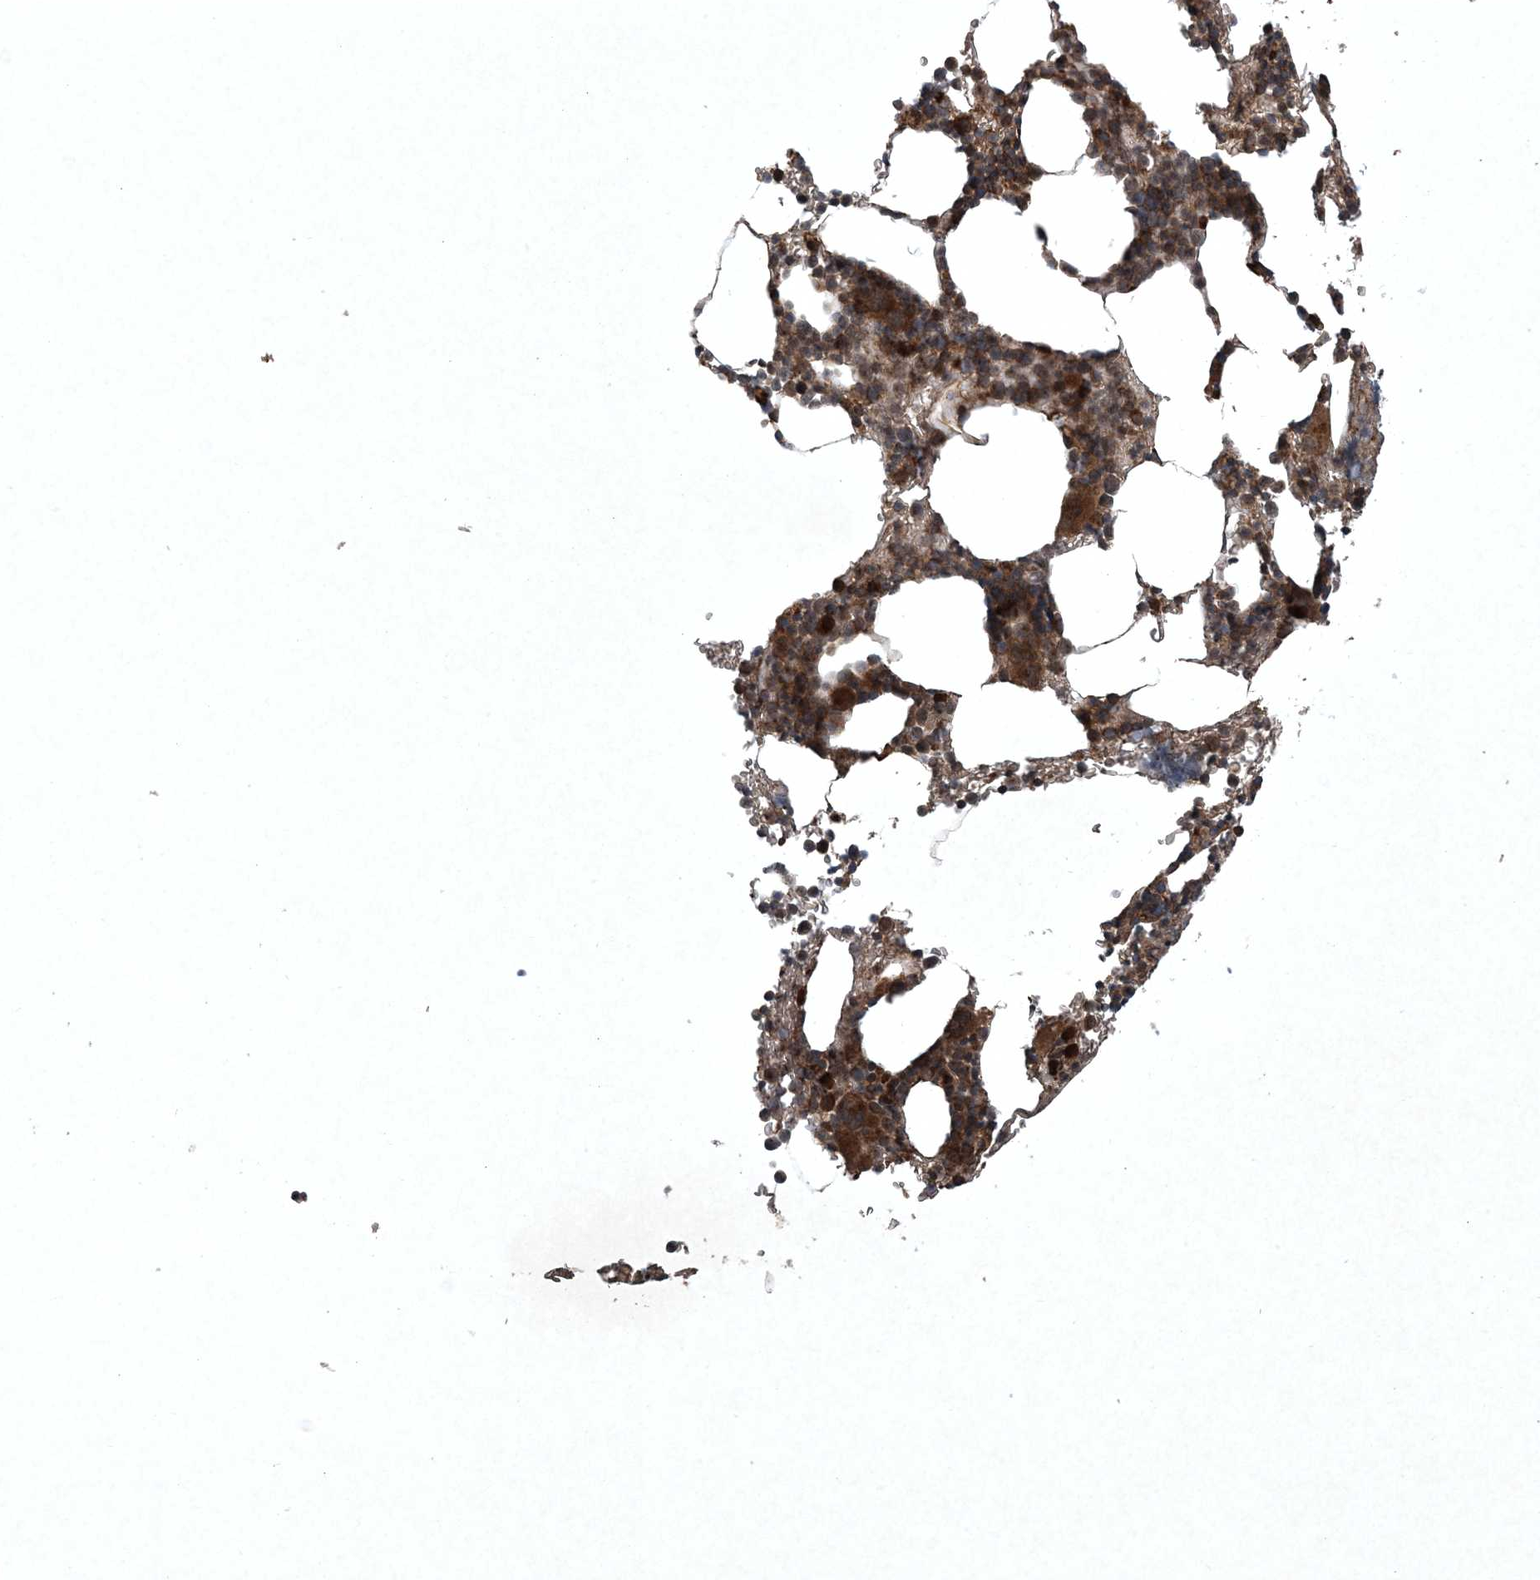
{"staining": {"intensity": "strong", "quantity": ">75%", "location": "cytoplasmic/membranous"}, "tissue": "bone marrow", "cell_type": "Hematopoietic cells", "image_type": "normal", "snomed": [{"axis": "morphology", "description": "Normal tissue, NOS"}, {"axis": "topography", "description": "Bone marrow"}], "caption": "High-magnification brightfield microscopy of unremarkable bone marrow stained with DAB (brown) and counterstained with hematoxylin (blue). hematopoietic cells exhibit strong cytoplasmic/membranous staining is identified in approximately>75% of cells.", "gene": "GNG5", "patient": {"sex": "male"}}